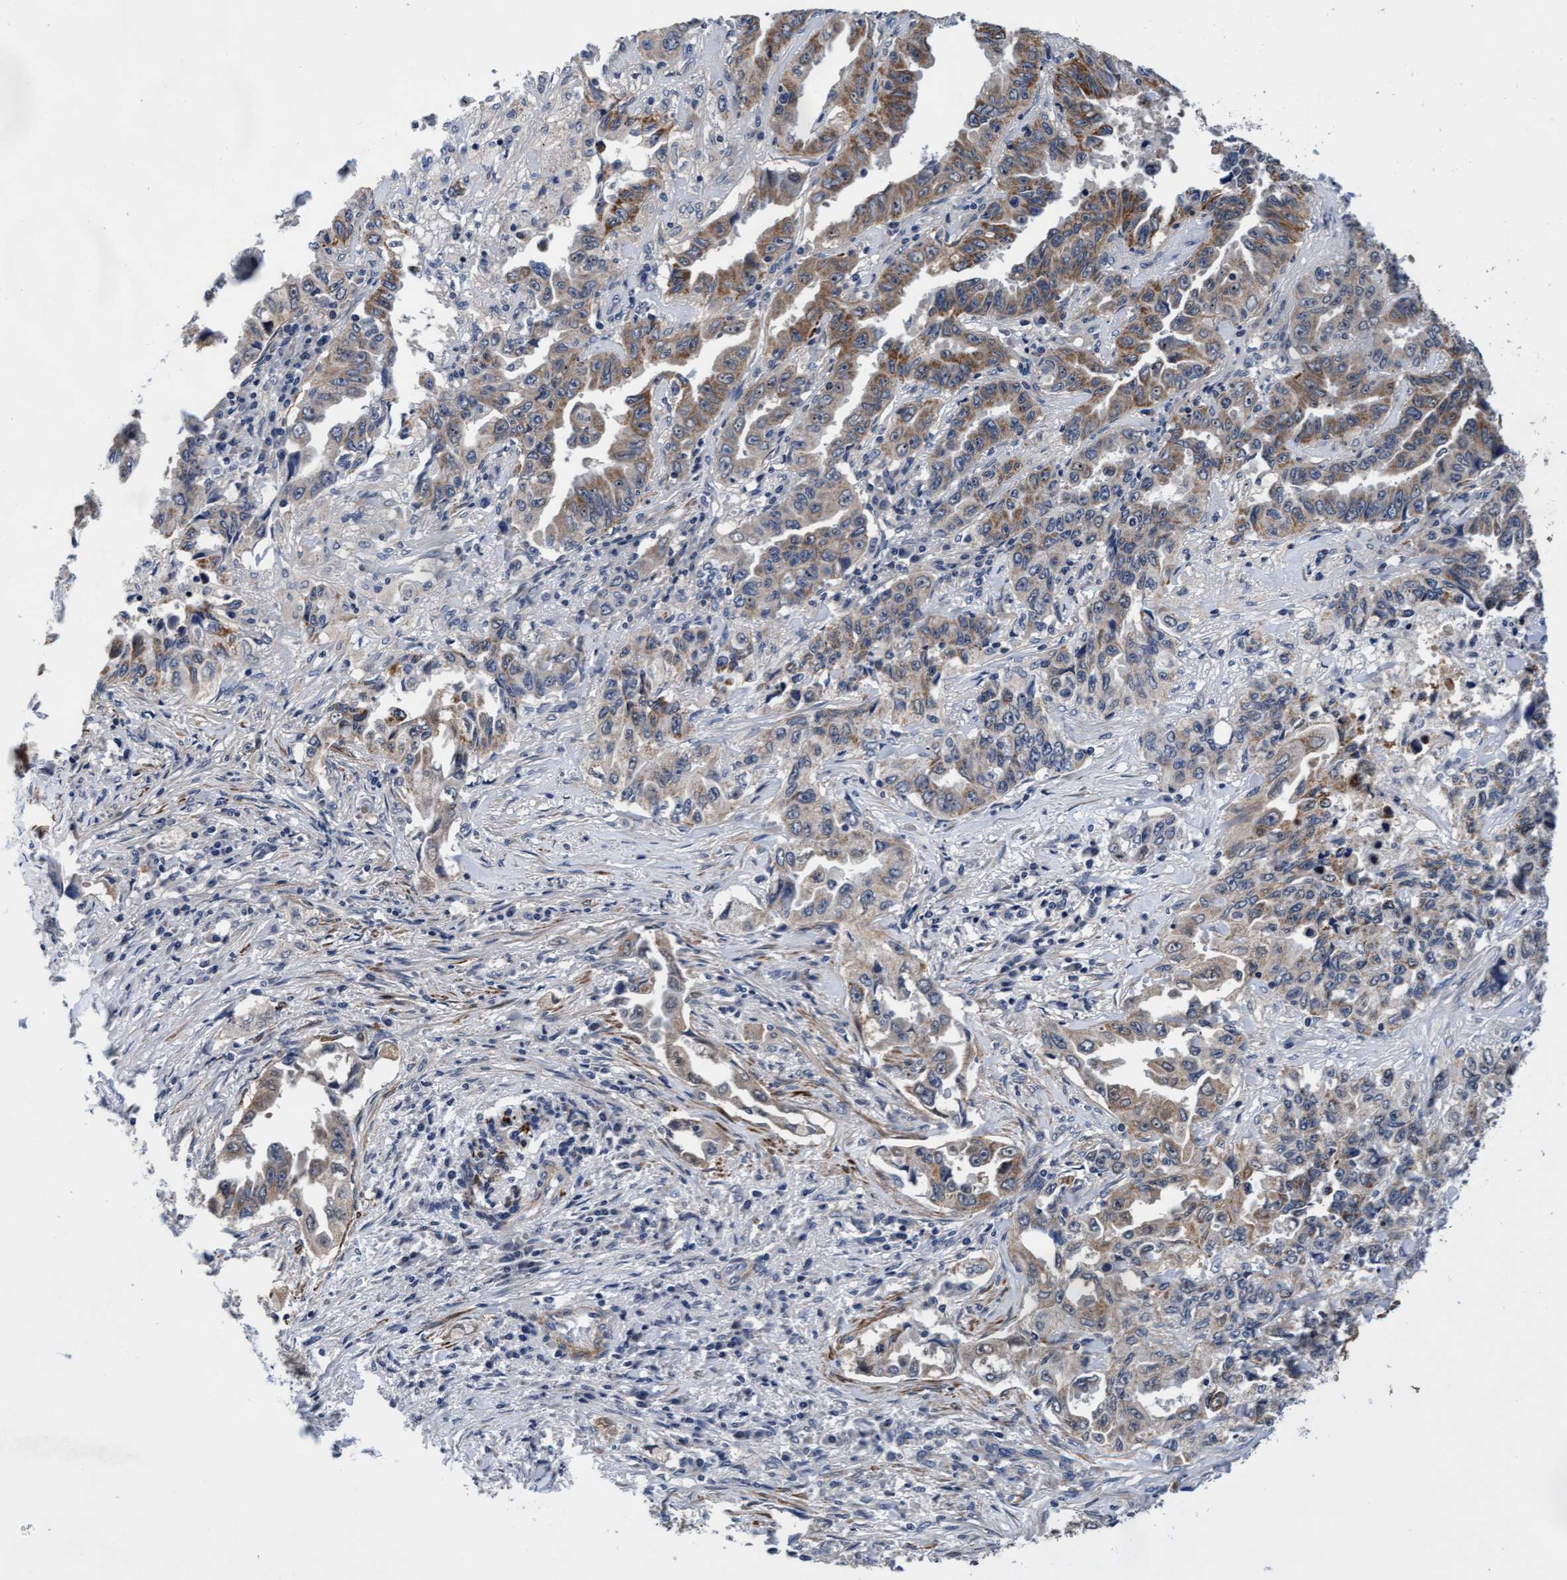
{"staining": {"intensity": "moderate", "quantity": ">75%", "location": "cytoplasmic/membranous"}, "tissue": "lung cancer", "cell_type": "Tumor cells", "image_type": "cancer", "snomed": [{"axis": "morphology", "description": "Adenocarcinoma, NOS"}, {"axis": "topography", "description": "Lung"}], "caption": "Immunohistochemical staining of human lung cancer (adenocarcinoma) demonstrates moderate cytoplasmic/membranous protein positivity in approximately >75% of tumor cells.", "gene": "EFCAB13", "patient": {"sex": "female", "age": 51}}